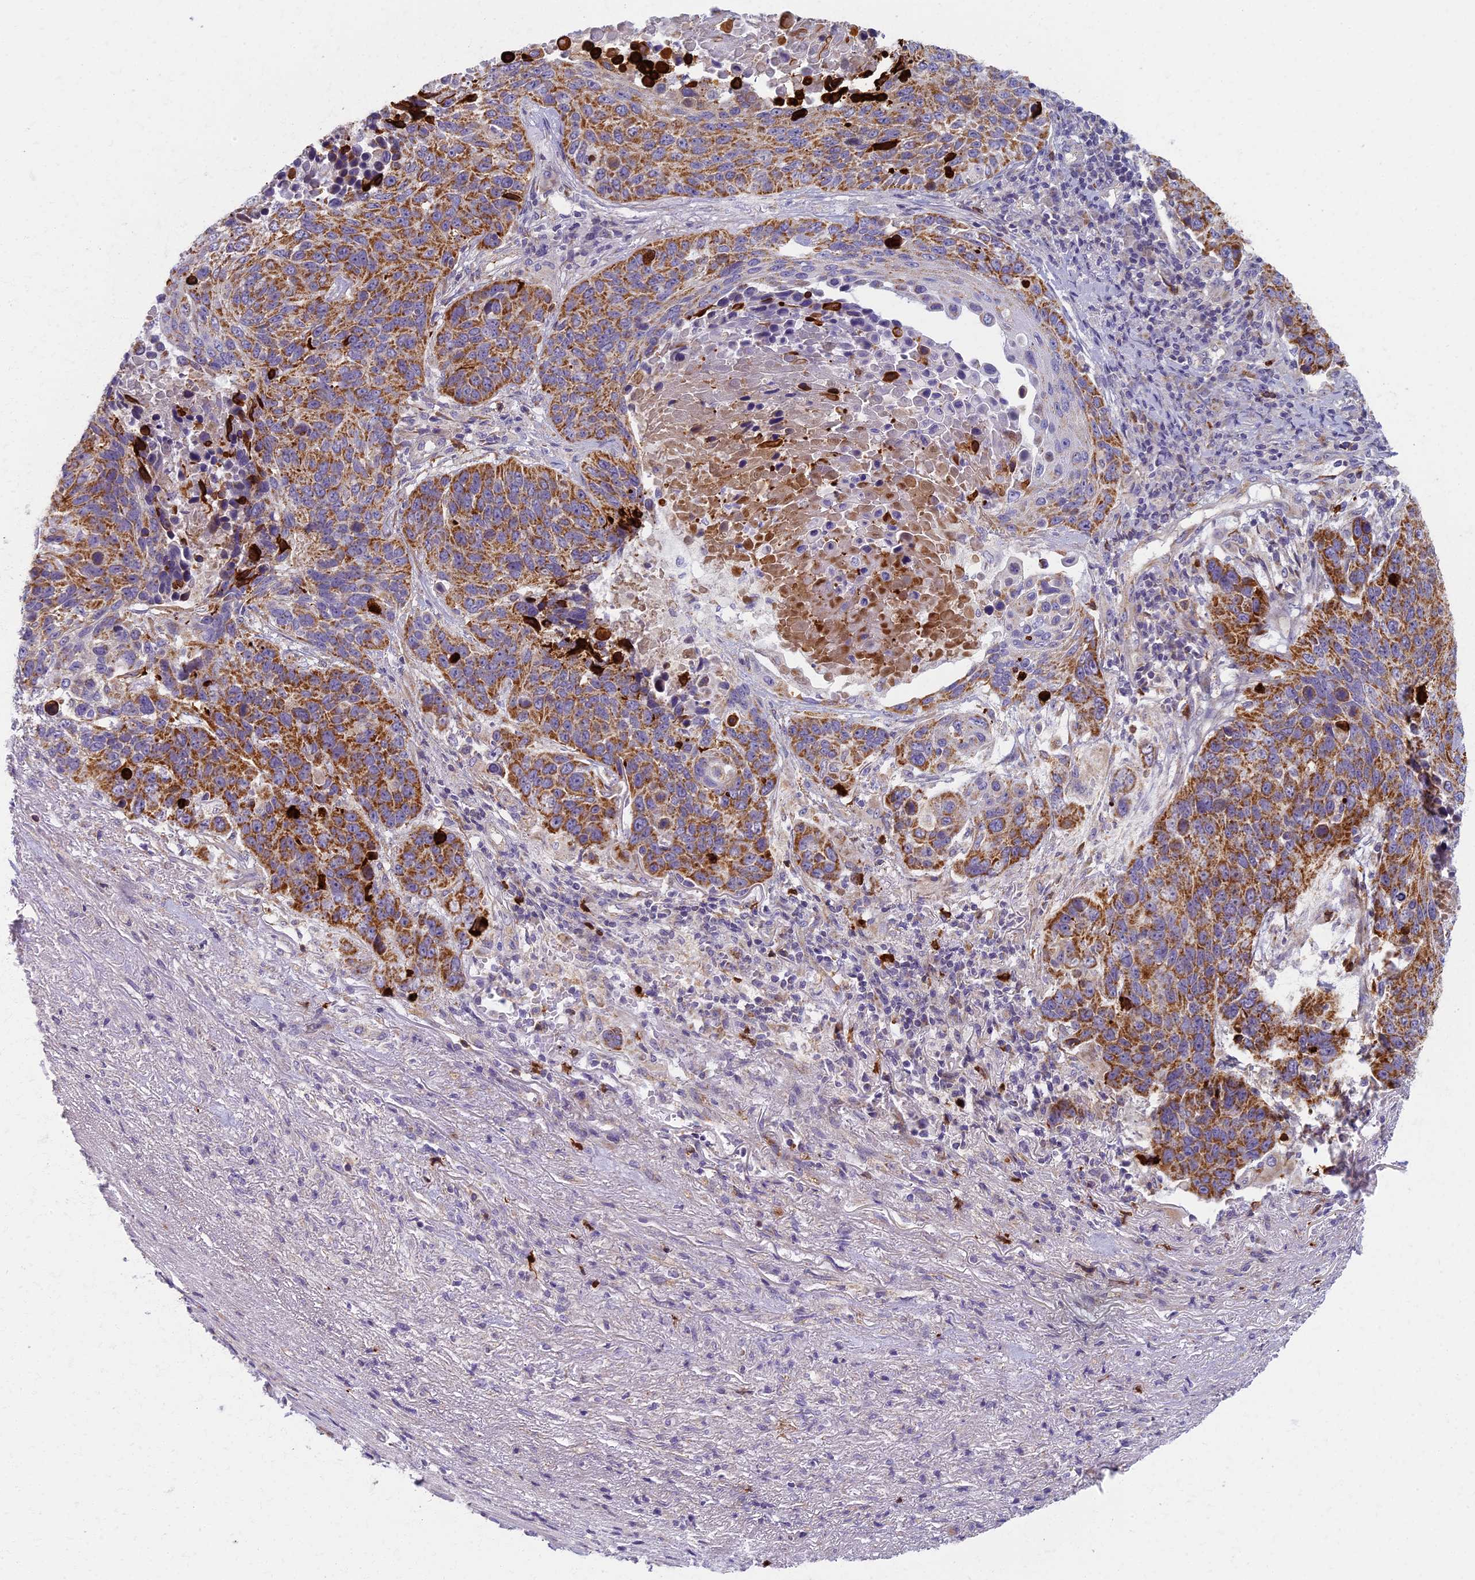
{"staining": {"intensity": "moderate", "quantity": ">75%", "location": "cytoplasmic/membranous"}, "tissue": "lung cancer", "cell_type": "Tumor cells", "image_type": "cancer", "snomed": [{"axis": "morphology", "description": "Normal tissue, NOS"}, {"axis": "morphology", "description": "Squamous cell carcinoma, NOS"}, {"axis": "topography", "description": "Lymph node"}, {"axis": "topography", "description": "Lung"}], "caption": "The micrograph exhibits a brown stain indicating the presence of a protein in the cytoplasmic/membranous of tumor cells in lung cancer.", "gene": "MRPS25", "patient": {"sex": "male", "age": 66}}